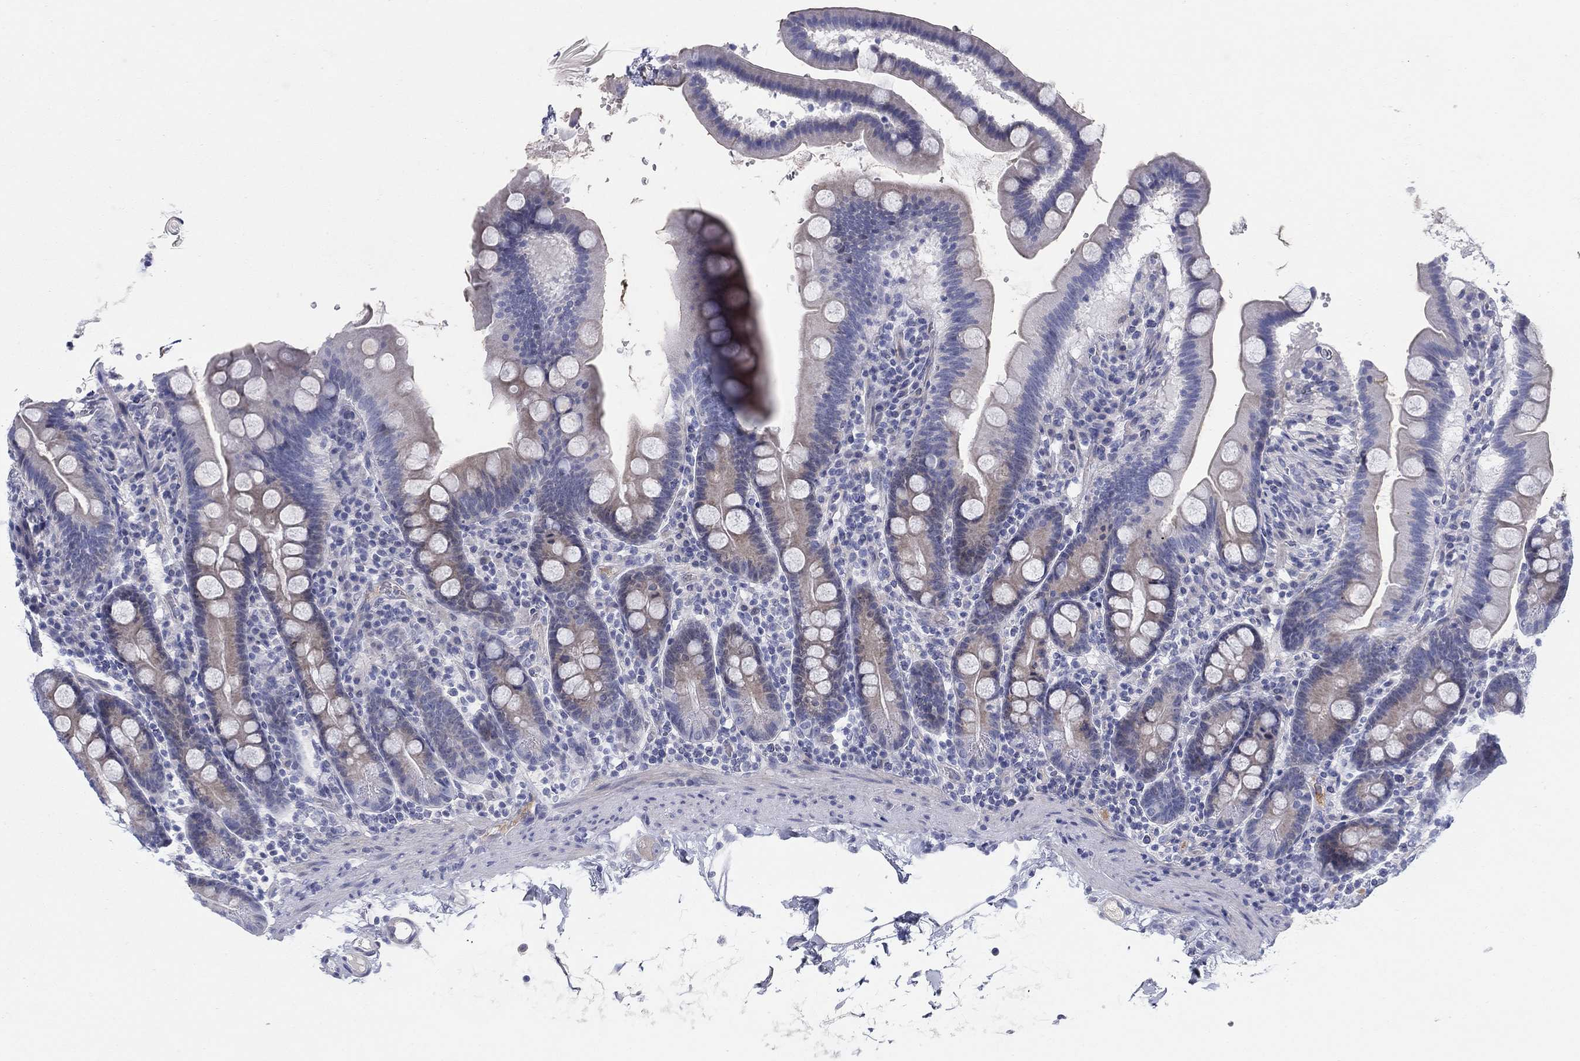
{"staining": {"intensity": "negative", "quantity": "none", "location": "none"}, "tissue": "duodenum", "cell_type": "Glandular cells", "image_type": "normal", "snomed": [{"axis": "morphology", "description": "Normal tissue, NOS"}, {"axis": "topography", "description": "Duodenum"}], "caption": "Immunohistochemistry of unremarkable duodenum exhibits no staining in glandular cells.", "gene": "HEATR4", "patient": {"sex": "male", "age": 59}}